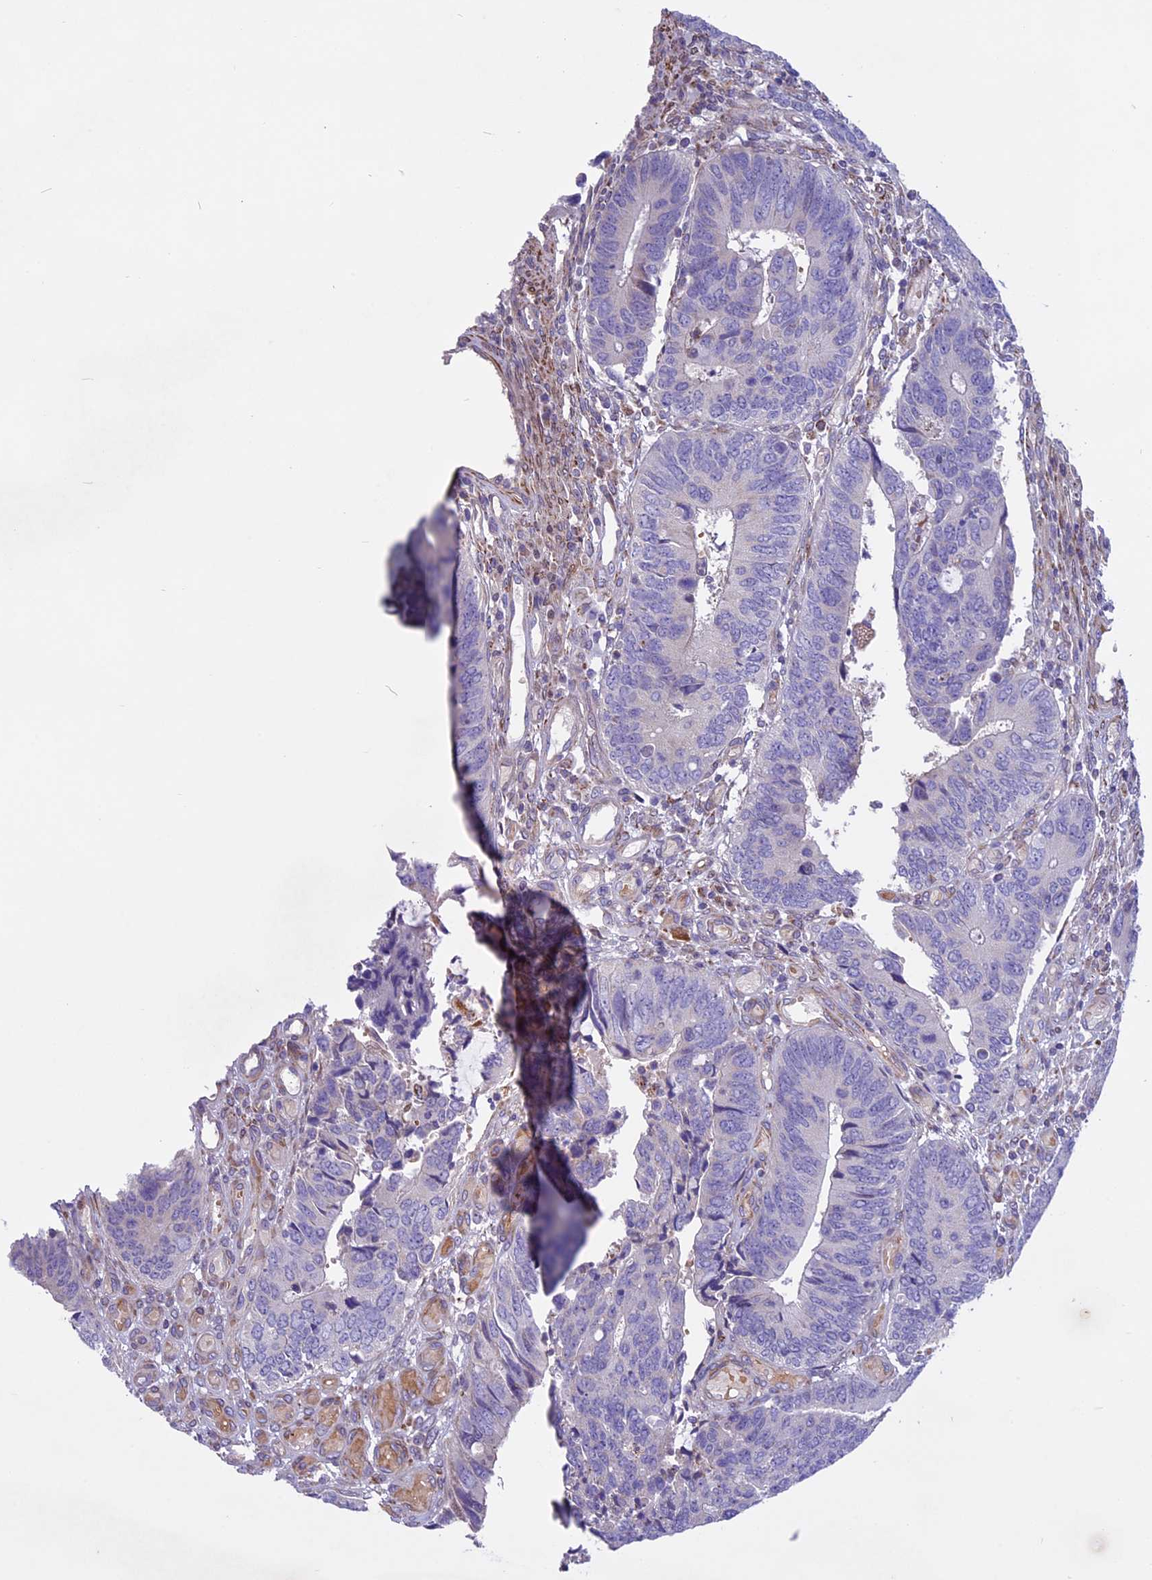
{"staining": {"intensity": "negative", "quantity": "none", "location": "none"}, "tissue": "colorectal cancer", "cell_type": "Tumor cells", "image_type": "cancer", "snomed": [{"axis": "morphology", "description": "Adenocarcinoma, NOS"}, {"axis": "topography", "description": "Colon"}], "caption": "Tumor cells show no significant staining in colorectal adenocarcinoma.", "gene": "MIEF2", "patient": {"sex": "male", "age": 87}}